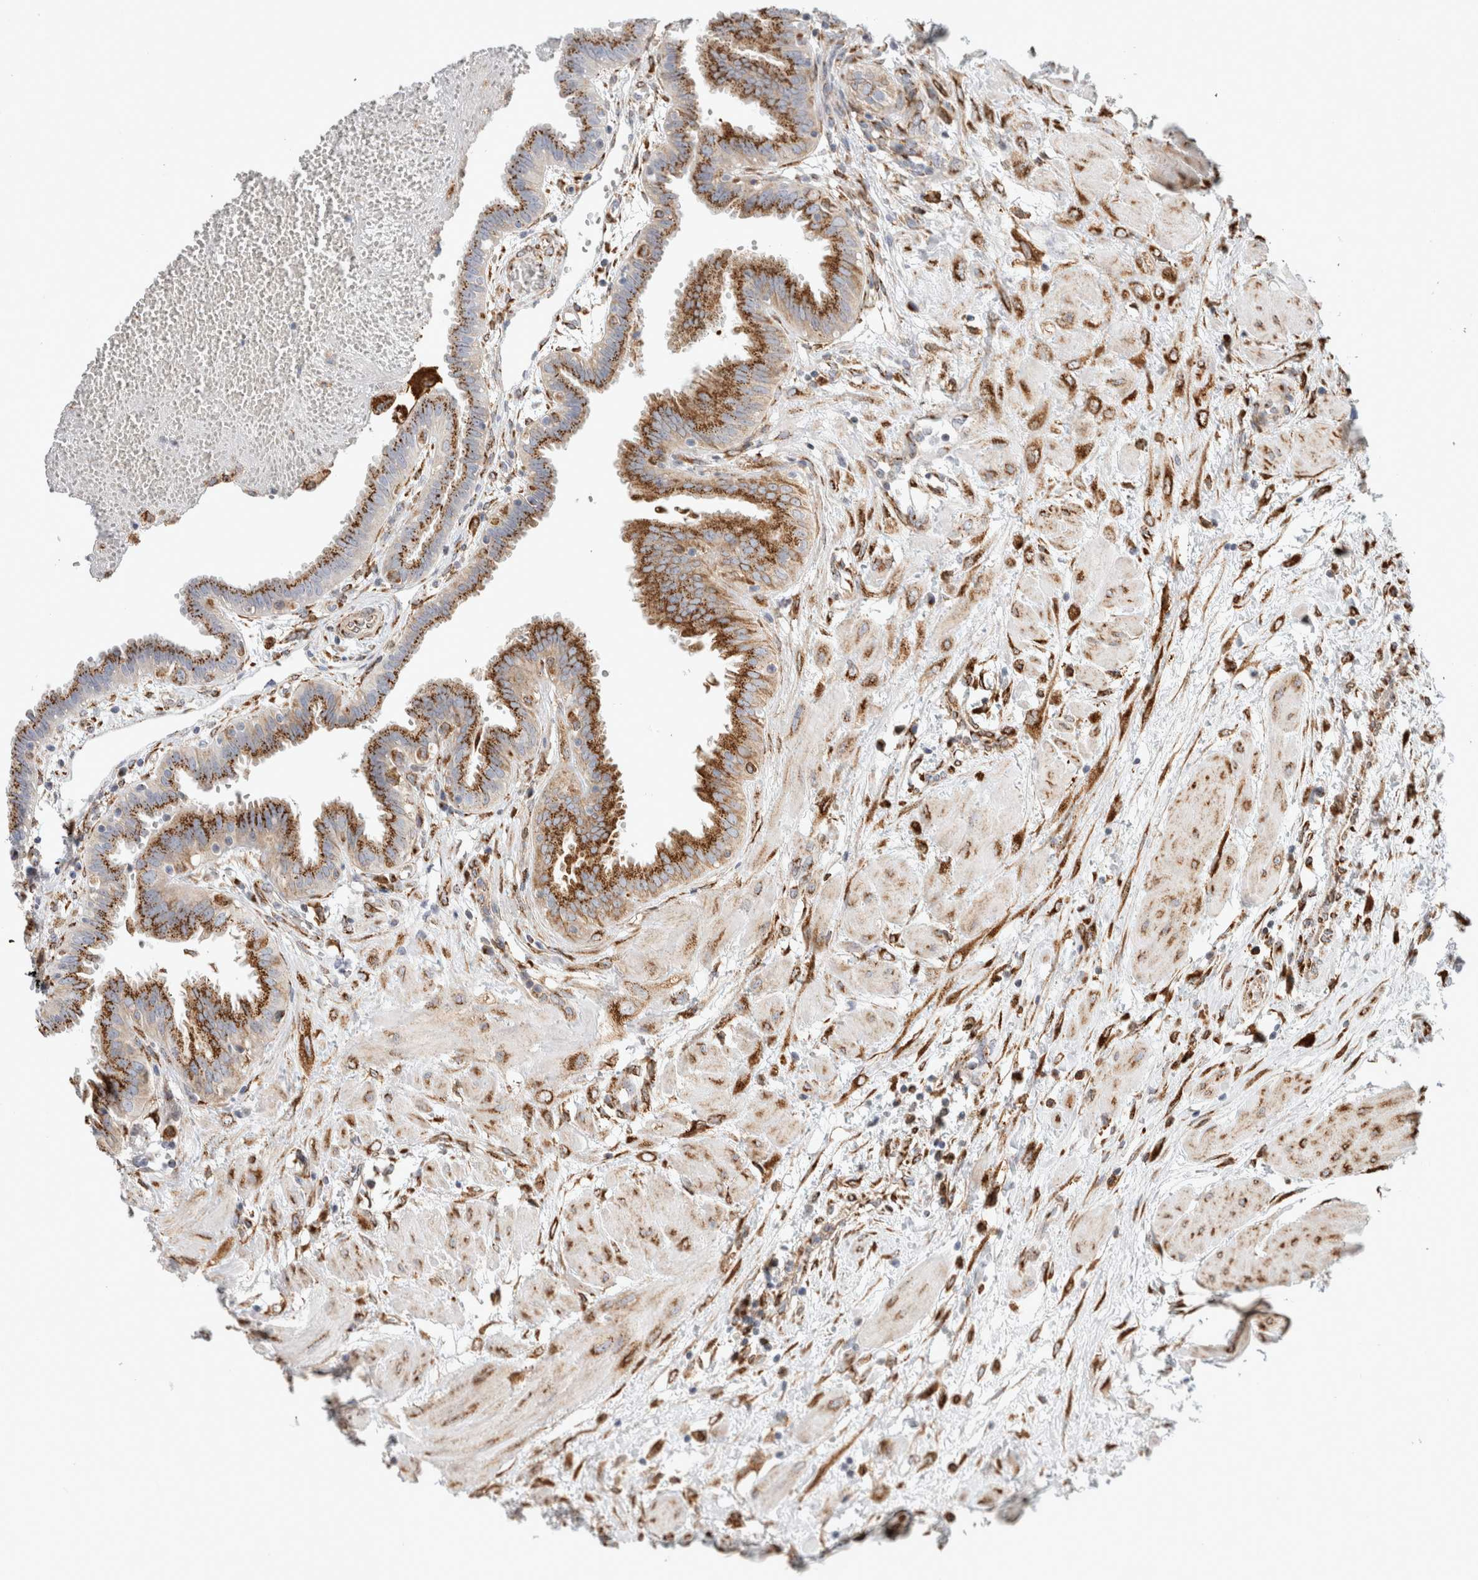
{"staining": {"intensity": "strong", "quantity": ">75%", "location": "cytoplasmic/membranous"}, "tissue": "fallopian tube", "cell_type": "Glandular cells", "image_type": "normal", "snomed": [{"axis": "morphology", "description": "Normal tissue, NOS"}, {"axis": "topography", "description": "Fallopian tube"}, {"axis": "topography", "description": "Placenta"}], "caption": "About >75% of glandular cells in normal fallopian tube display strong cytoplasmic/membranous protein positivity as visualized by brown immunohistochemical staining.", "gene": "MCFD2", "patient": {"sex": "female", "age": 32}}